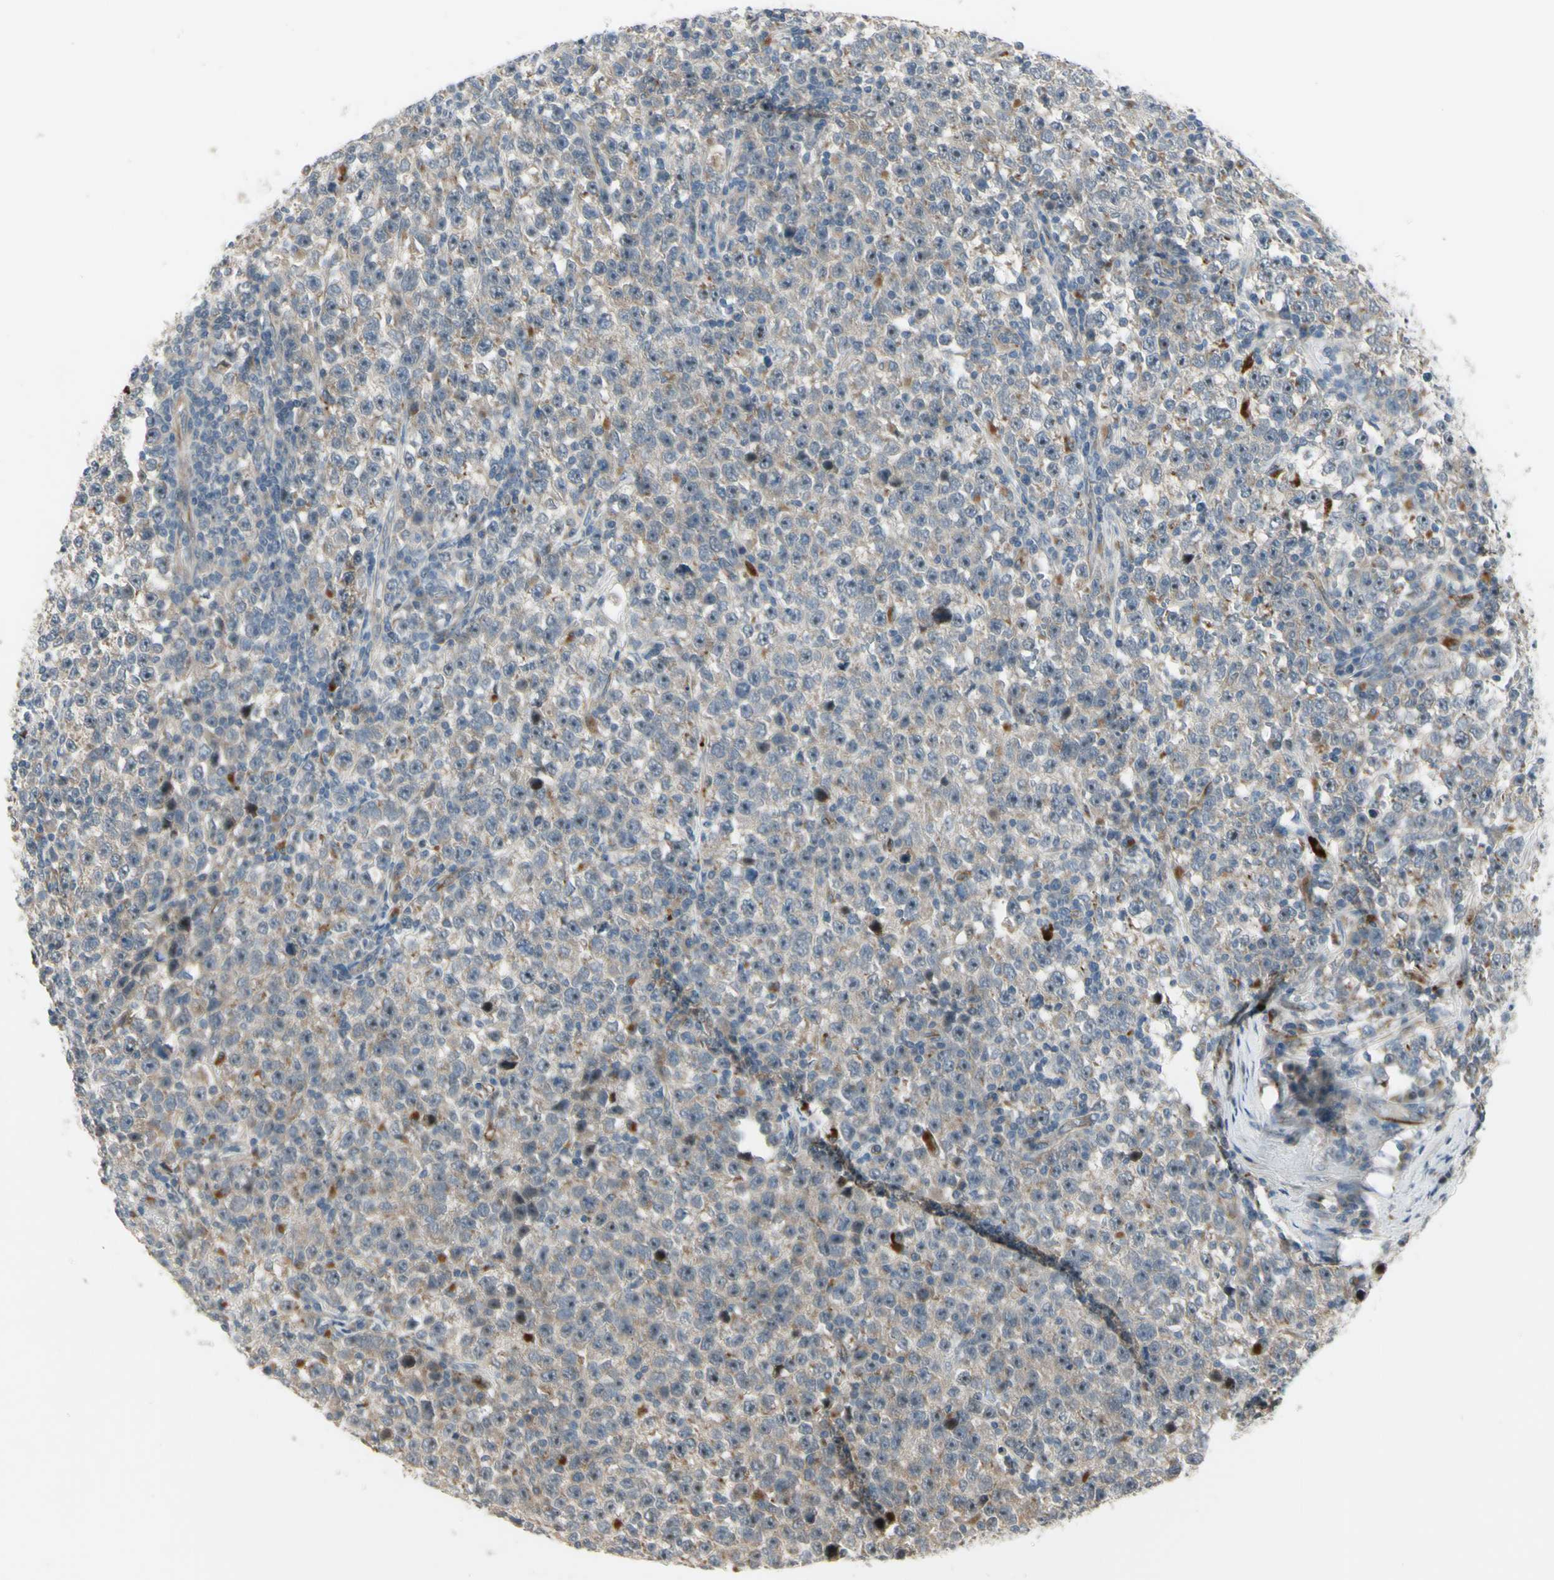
{"staining": {"intensity": "weak", "quantity": "25%-75%", "location": "cytoplasmic/membranous"}, "tissue": "testis cancer", "cell_type": "Tumor cells", "image_type": "cancer", "snomed": [{"axis": "morphology", "description": "Seminoma, NOS"}, {"axis": "topography", "description": "Testis"}], "caption": "Human testis cancer stained with a protein marker reveals weak staining in tumor cells.", "gene": "NDFIP1", "patient": {"sex": "male", "age": 43}}